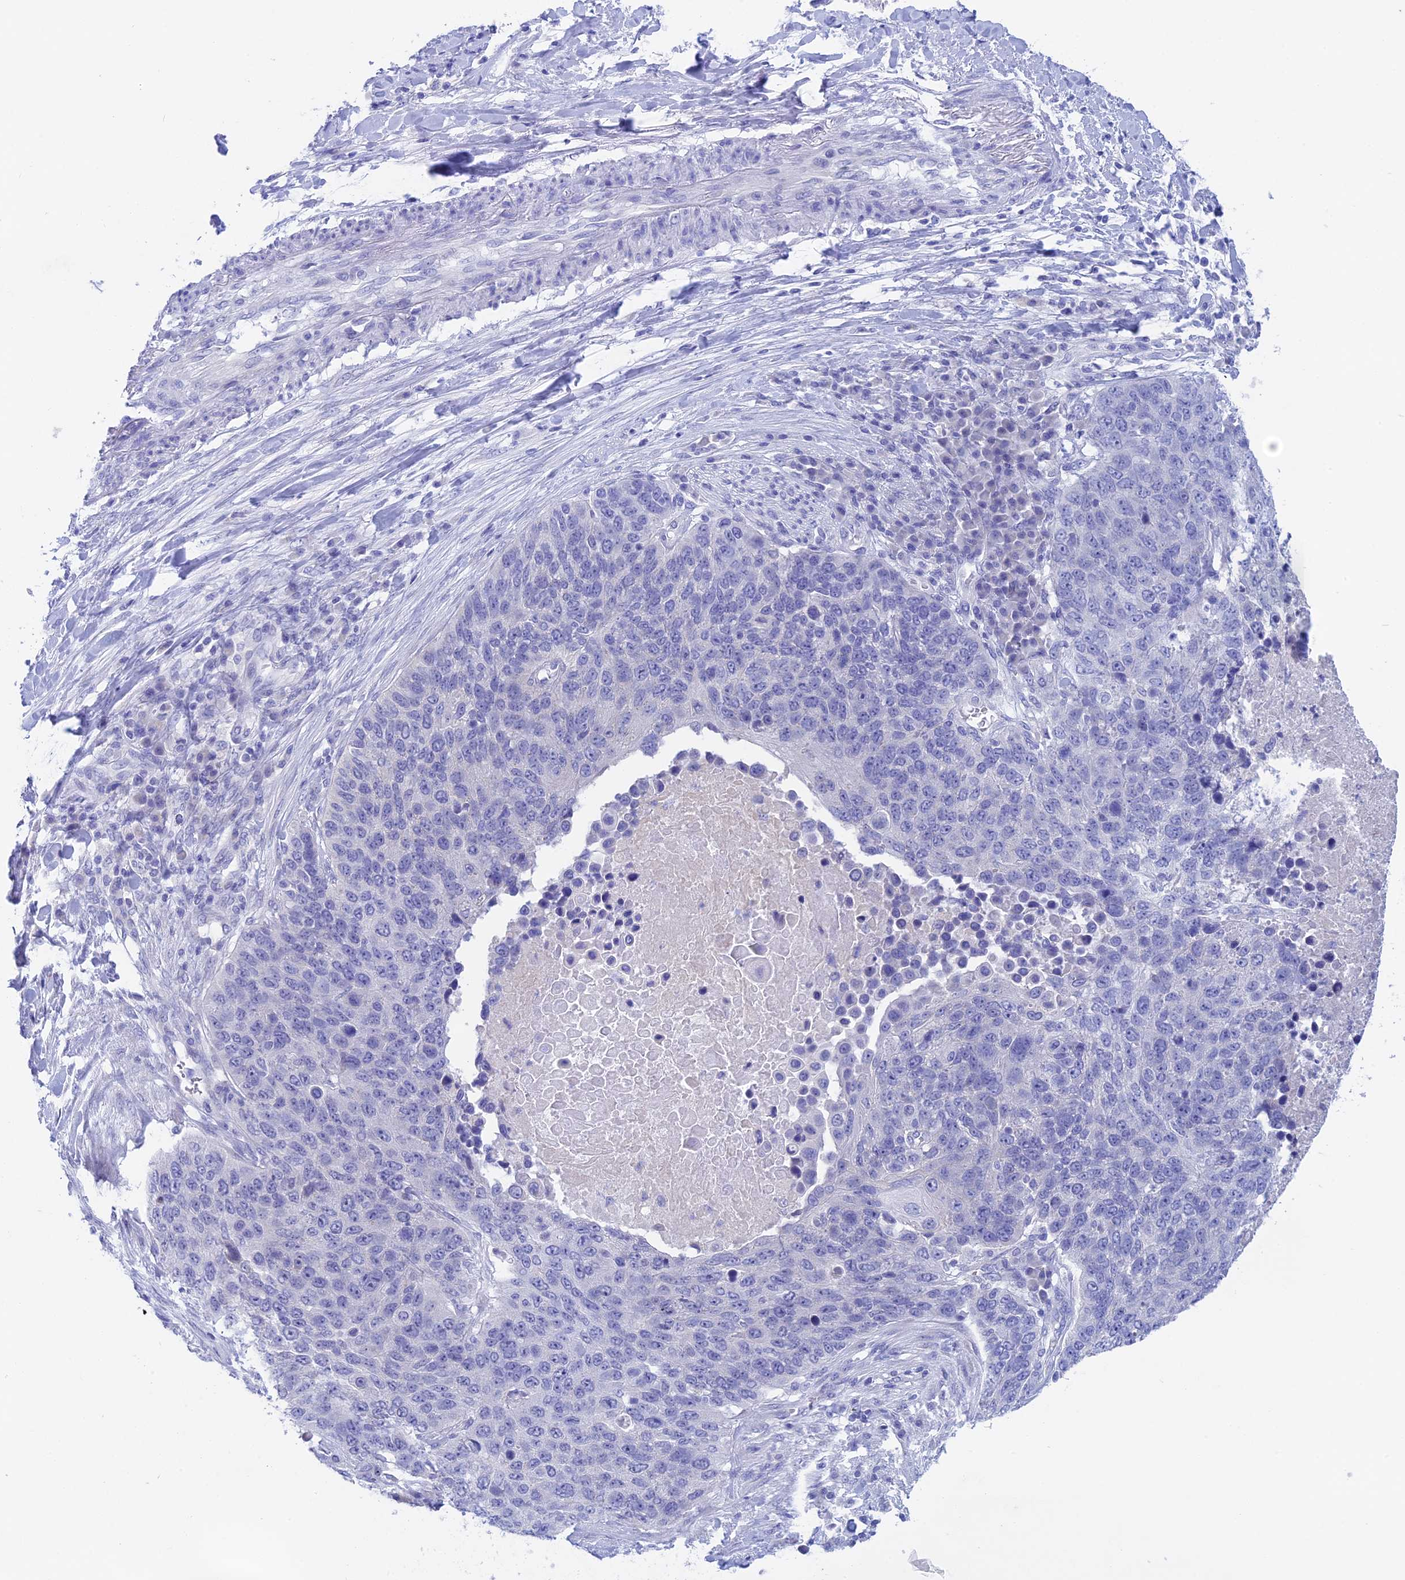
{"staining": {"intensity": "negative", "quantity": "none", "location": "none"}, "tissue": "lung cancer", "cell_type": "Tumor cells", "image_type": "cancer", "snomed": [{"axis": "morphology", "description": "Normal tissue, NOS"}, {"axis": "morphology", "description": "Squamous cell carcinoma, NOS"}, {"axis": "topography", "description": "Lymph node"}, {"axis": "topography", "description": "Lung"}], "caption": "The image shows no significant expression in tumor cells of squamous cell carcinoma (lung).", "gene": "BTBD19", "patient": {"sex": "male", "age": 66}}